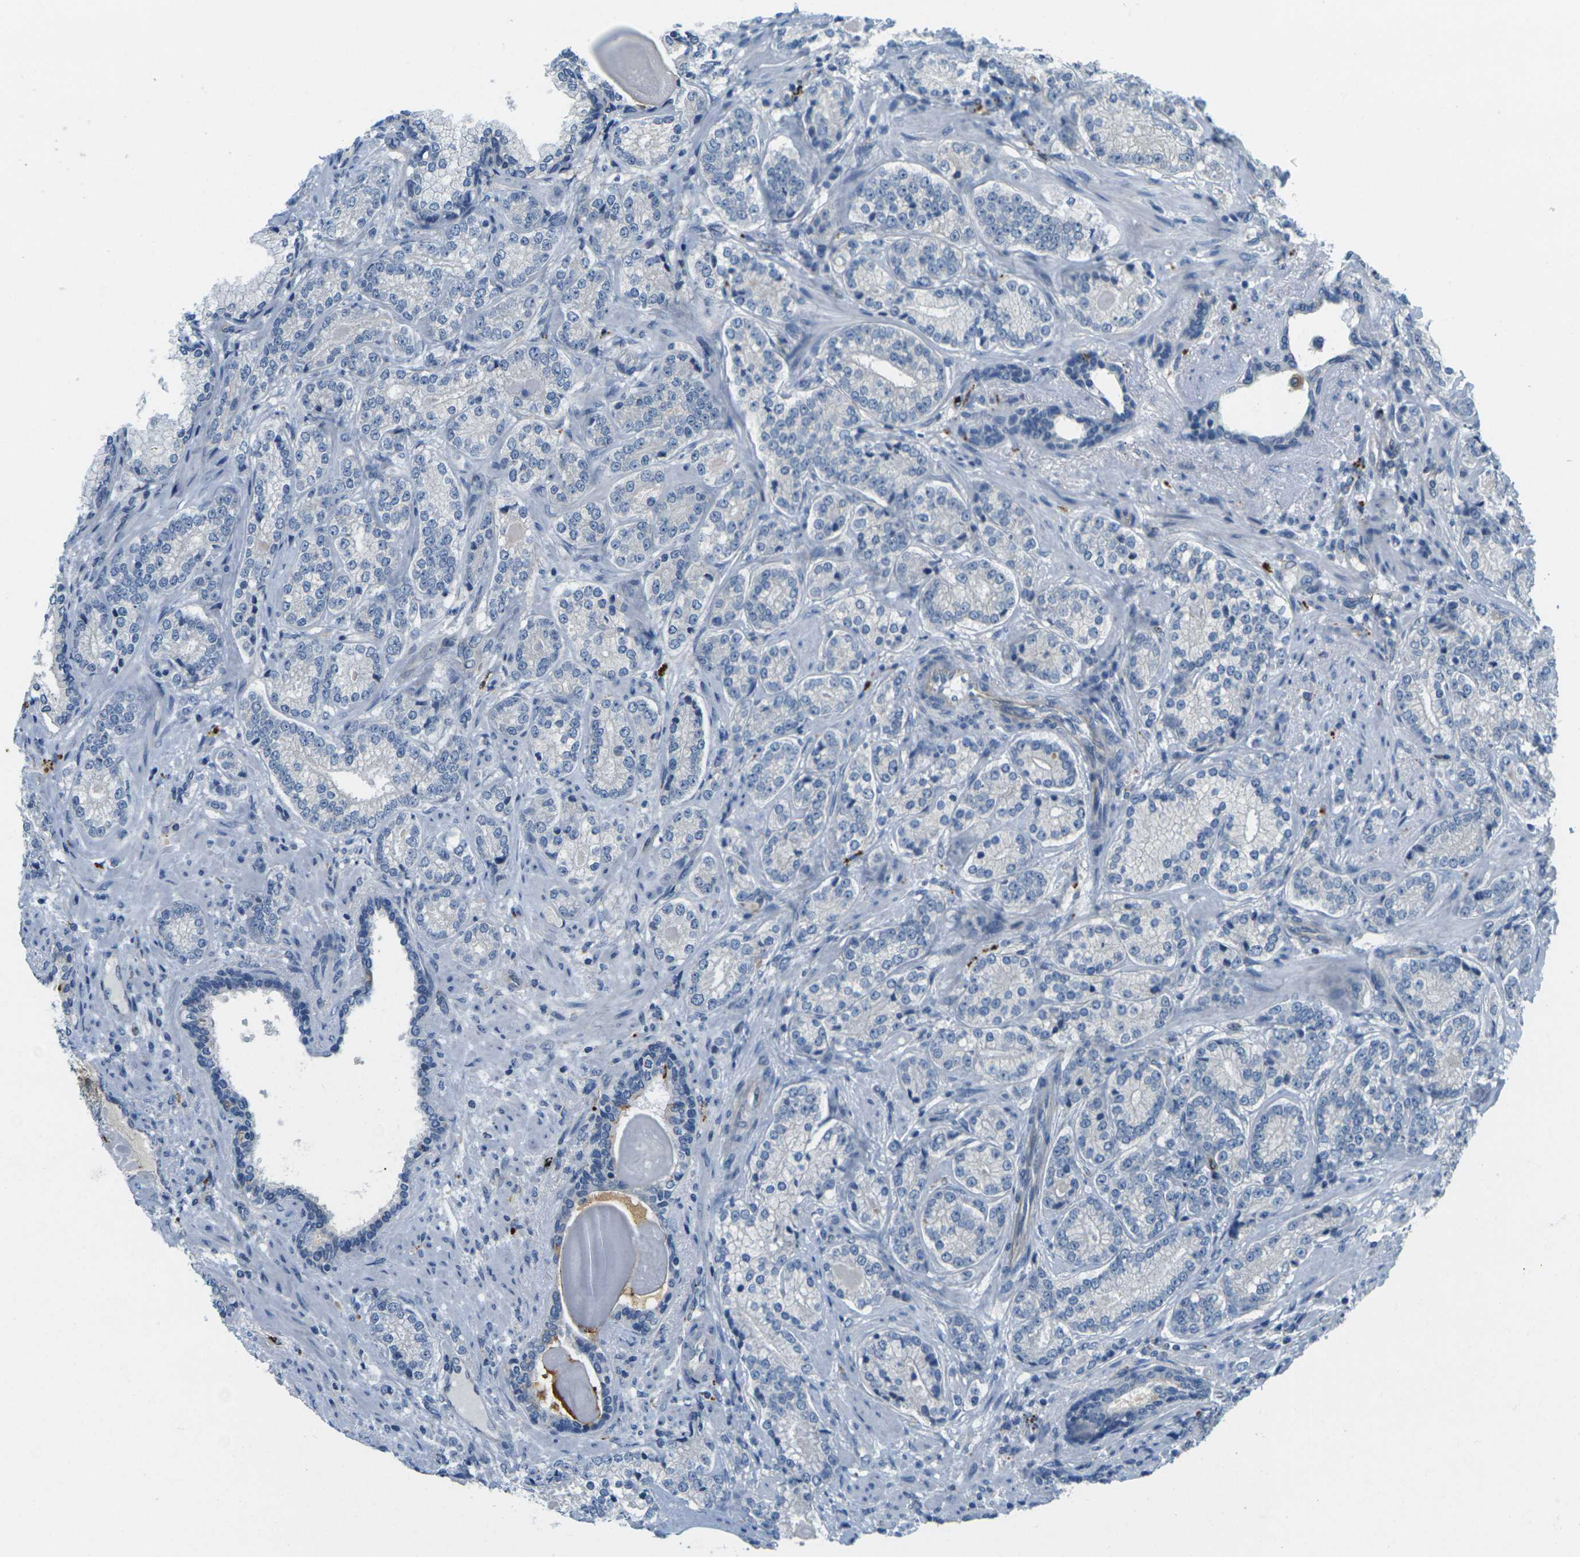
{"staining": {"intensity": "negative", "quantity": "none", "location": "none"}, "tissue": "prostate cancer", "cell_type": "Tumor cells", "image_type": "cancer", "snomed": [{"axis": "morphology", "description": "Adenocarcinoma, High grade"}, {"axis": "topography", "description": "Prostate"}], "caption": "Immunohistochemistry image of human high-grade adenocarcinoma (prostate) stained for a protein (brown), which demonstrates no staining in tumor cells.", "gene": "CYP2C8", "patient": {"sex": "male", "age": 61}}